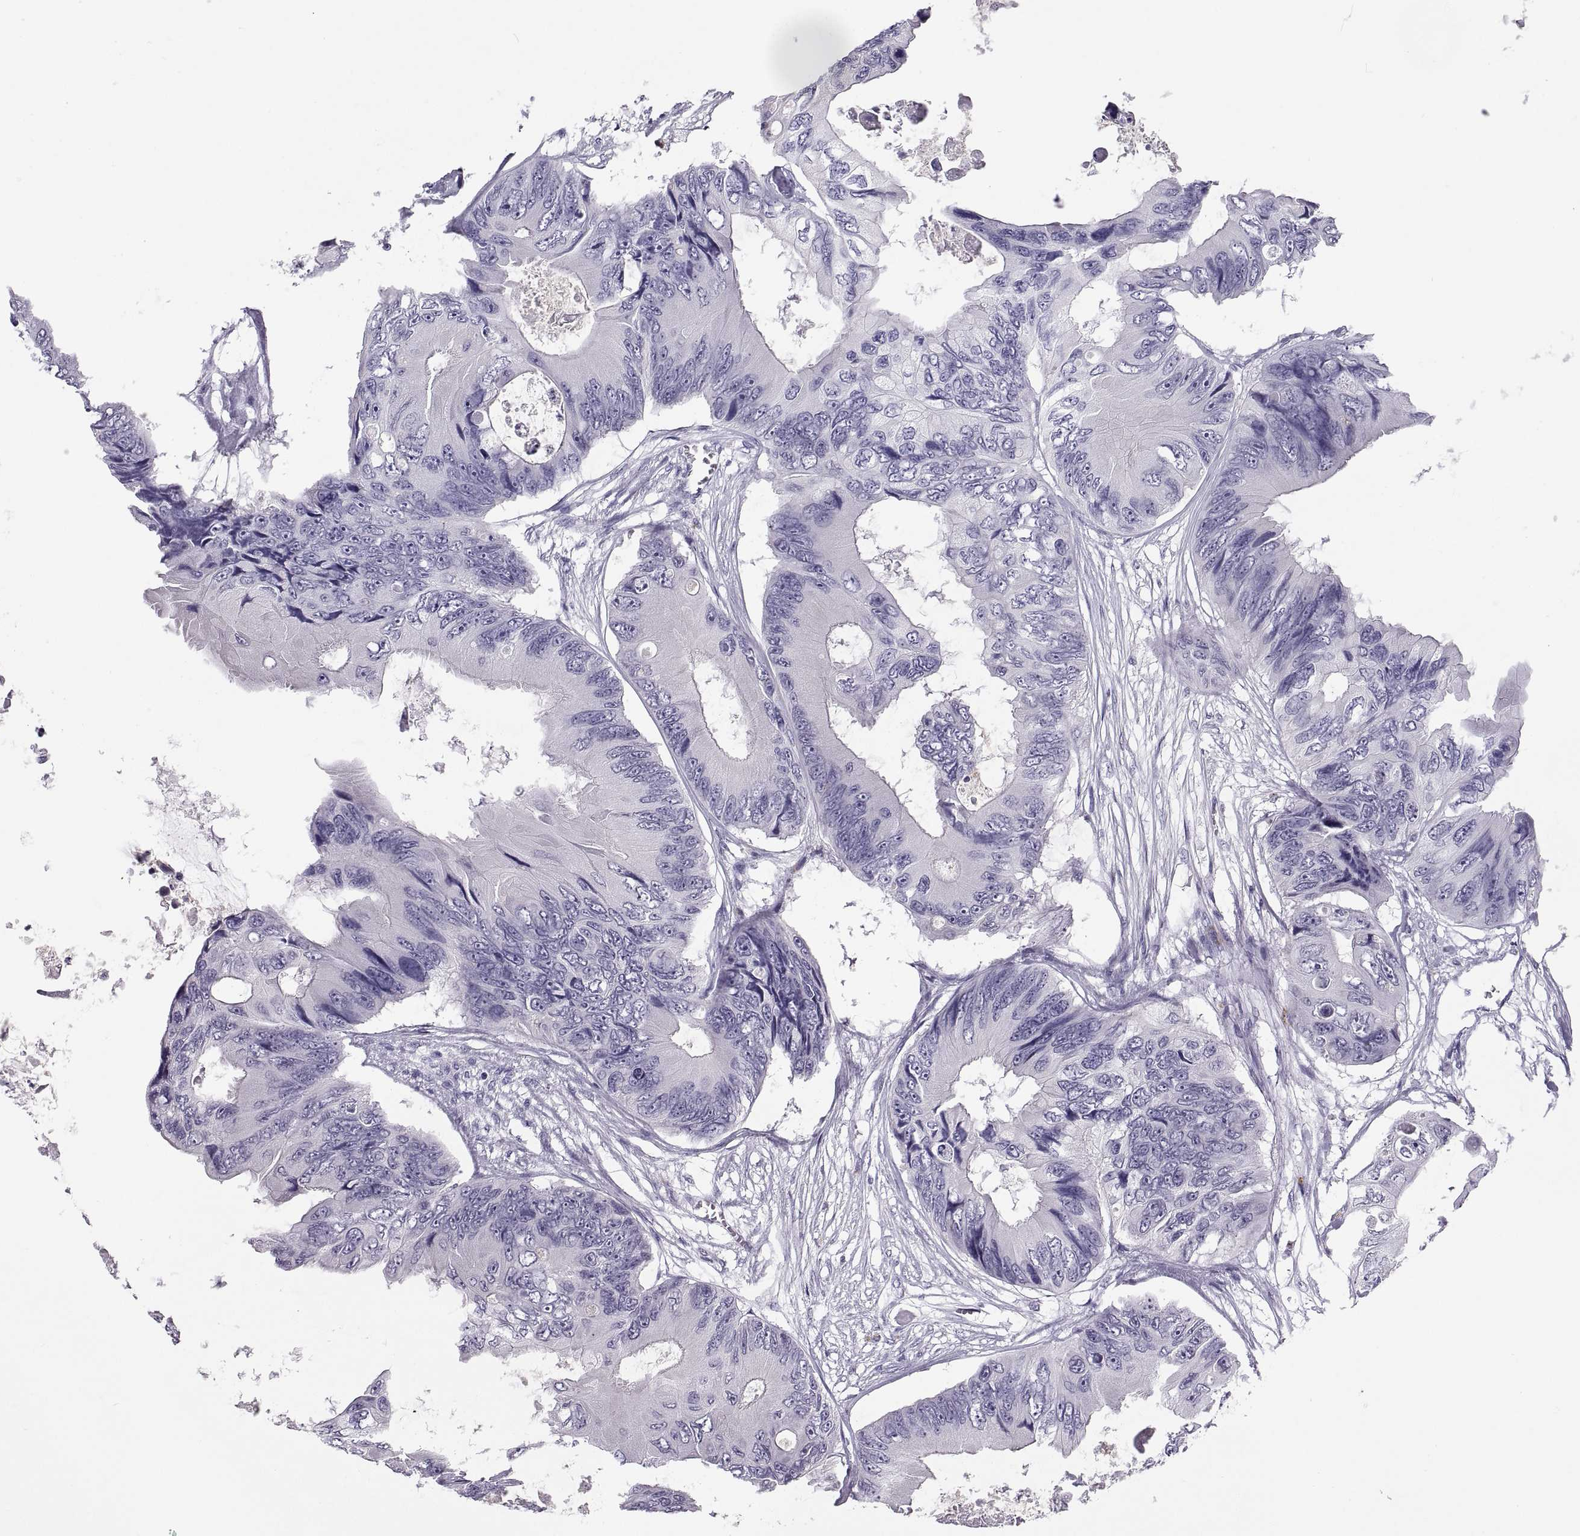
{"staining": {"intensity": "negative", "quantity": "none", "location": "none"}, "tissue": "colorectal cancer", "cell_type": "Tumor cells", "image_type": "cancer", "snomed": [{"axis": "morphology", "description": "Adenocarcinoma, NOS"}, {"axis": "topography", "description": "Rectum"}], "caption": "Immunohistochemistry of colorectal cancer reveals no expression in tumor cells. The staining is performed using DAB (3,3'-diaminobenzidine) brown chromogen with nuclei counter-stained in using hematoxylin.", "gene": "QRICH2", "patient": {"sex": "male", "age": 63}}